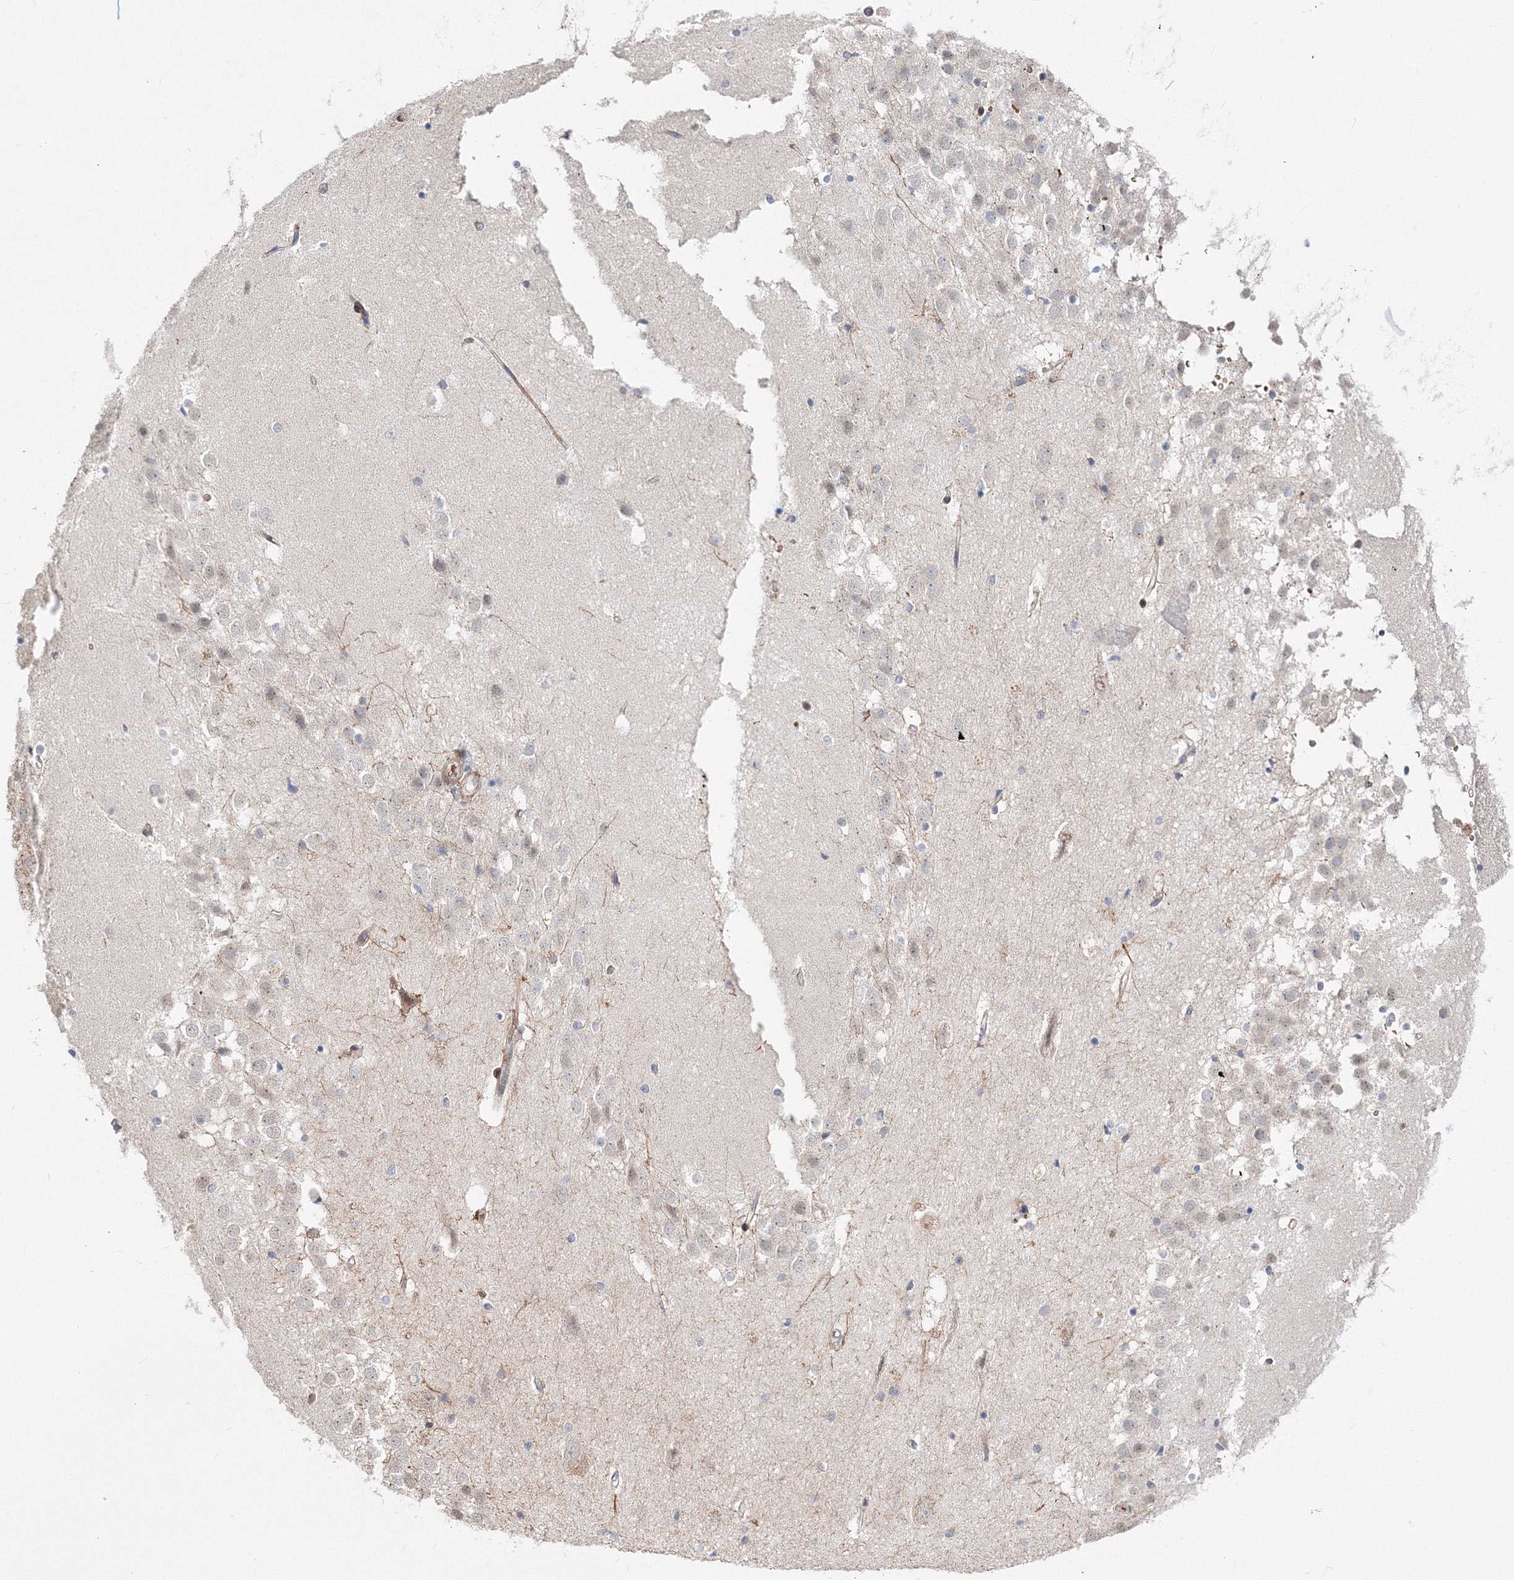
{"staining": {"intensity": "negative", "quantity": "none", "location": "none"}, "tissue": "hippocampus", "cell_type": "Glial cells", "image_type": "normal", "snomed": [{"axis": "morphology", "description": "Normal tissue, NOS"}, {"axis": "topography", "description": "Hippocampus"}], "caption": "High power microscopy photomicrograph of an immunohistochemistry (IHC) histopathology image of unremarkable hippocampus, revealing no significant positivity in glial cells.", "gene": "C11orf52", "patient": {"sex": "female", "age": 52}}